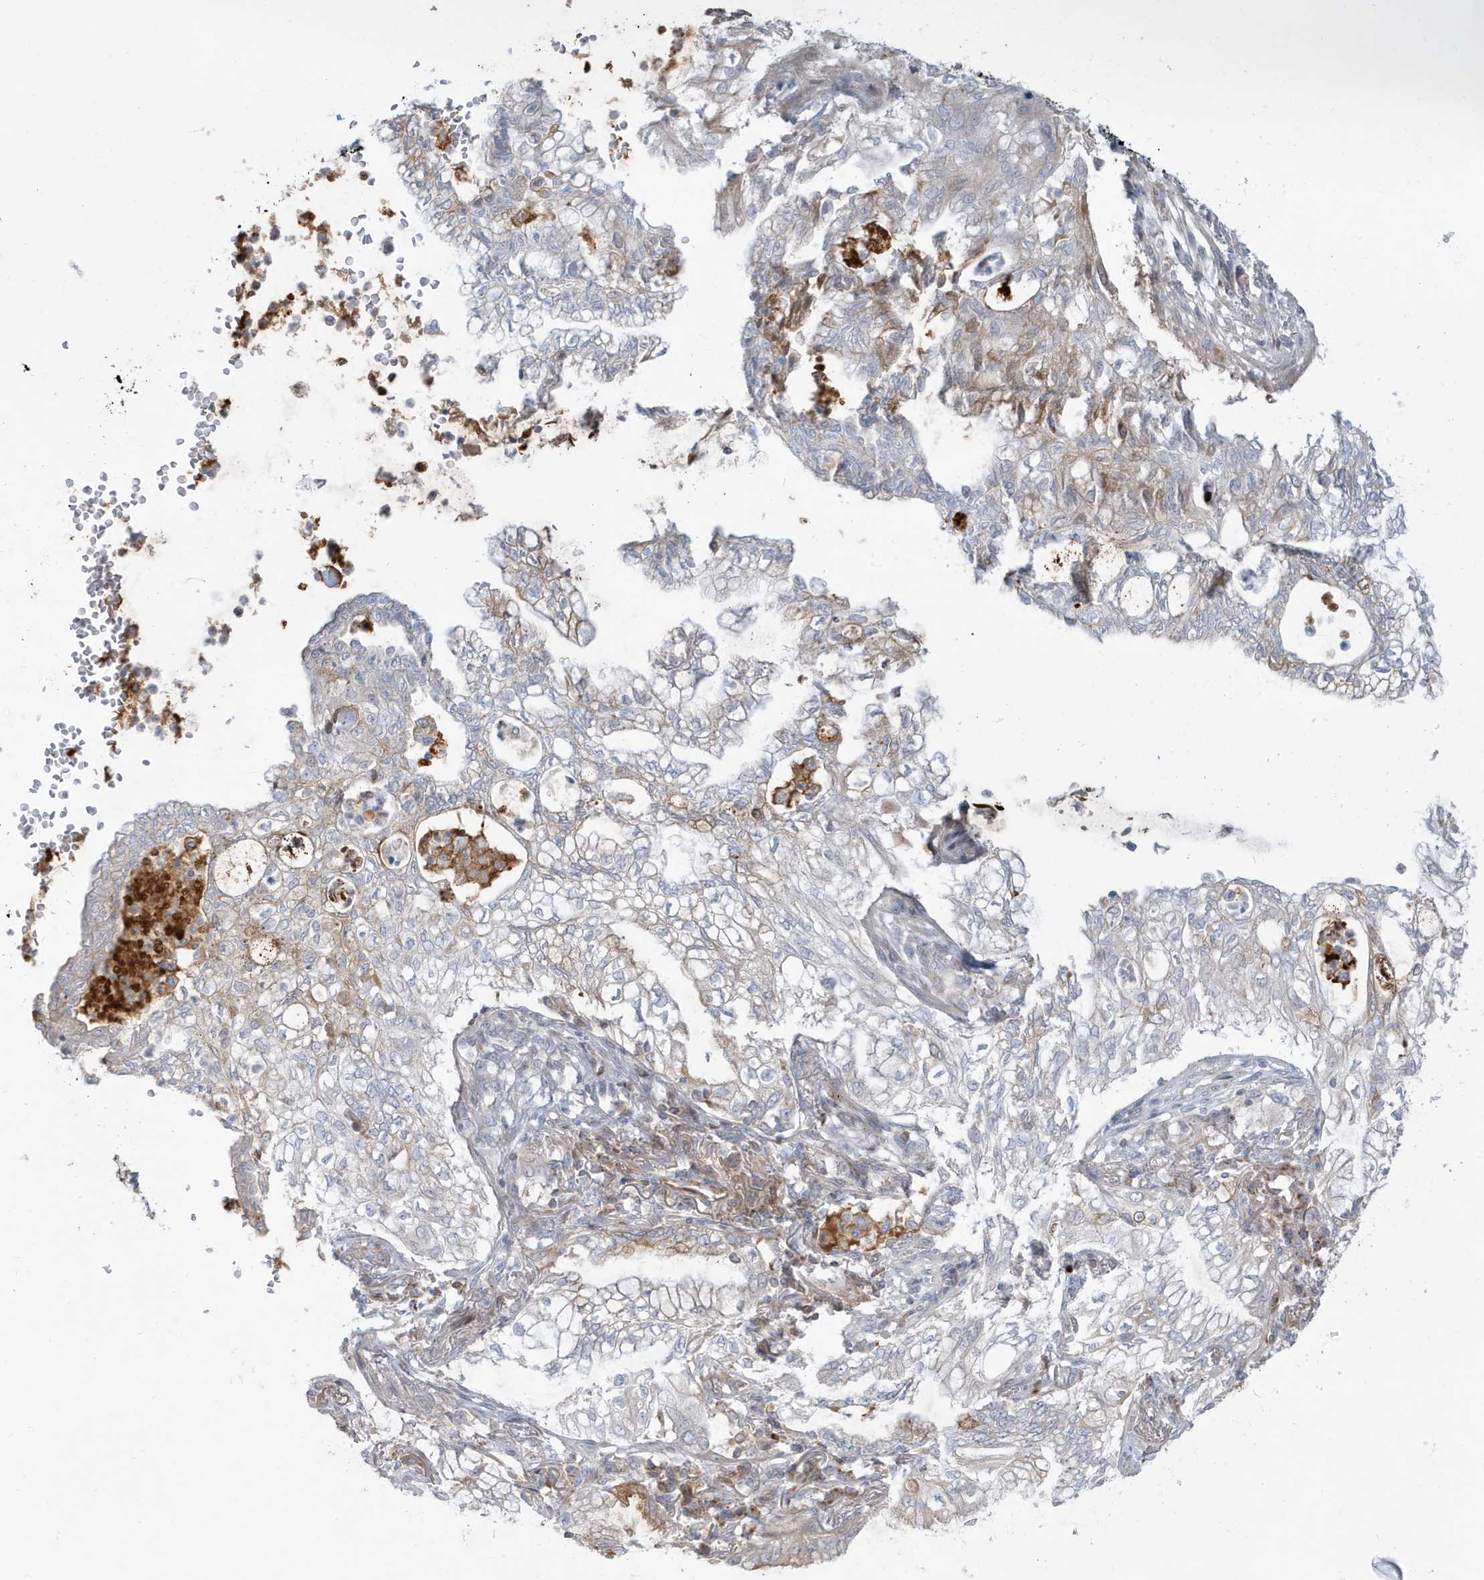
{"staining": {"intensity": "weak", "quantity": "<25%", "location": "cytoplasmic/membranous"}, "tissue": "lung cancer", "cell_type": "Tumor cells", "image_type": "cancer", "snomed": [{"axis": "morphology", "description": "Adenocarcinoma, NOS"}, {"axis": "topography", "description": "Lung"}], "caption": "Human adenocarcinoma (lung) stained for a protein using immunohistochemistry (IHC) displays no expression in tumor cells.", "gene": "IFT57", "patient": {"sex": "female", "age": 70}}